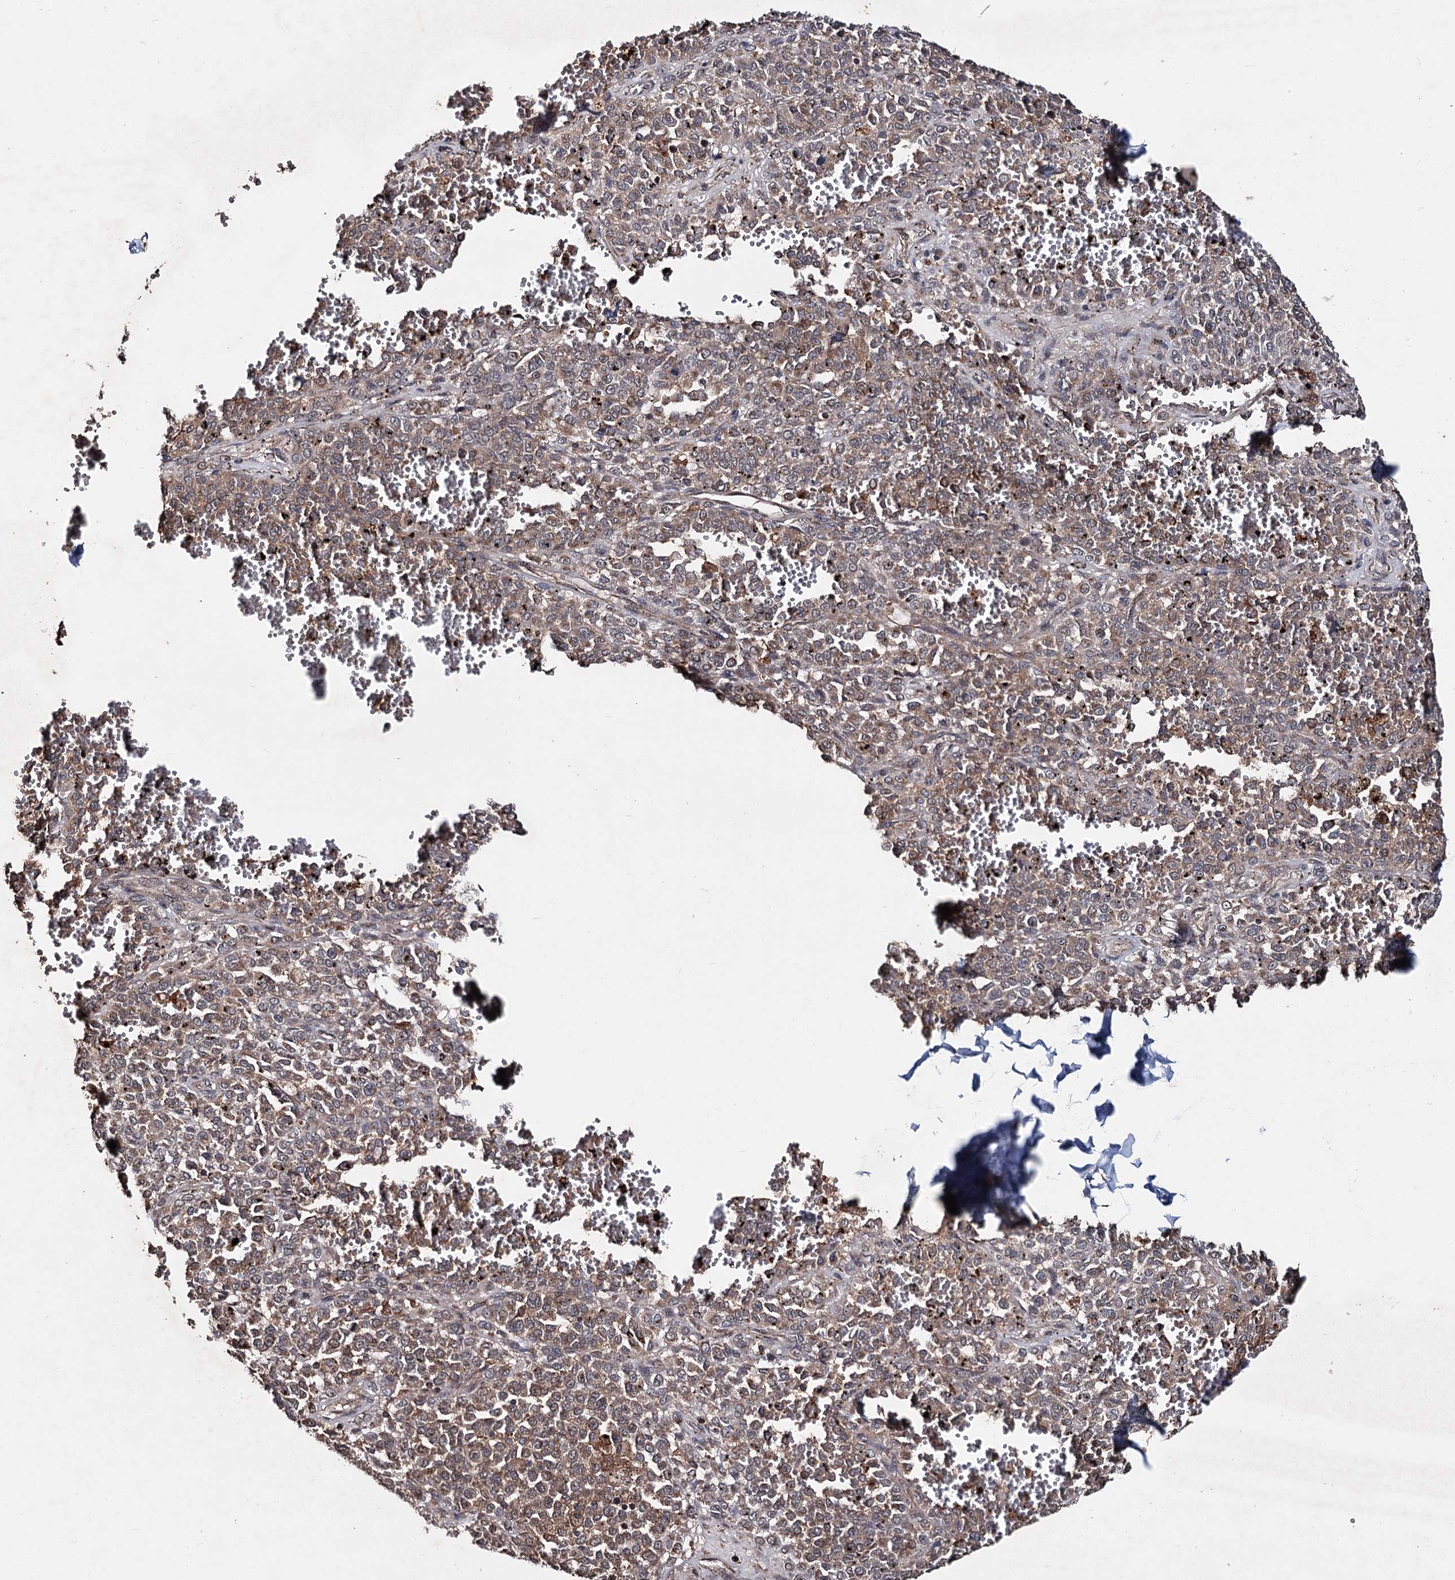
{"staining": {"intensity": "moderate", "quantity": ">75%", "location": "cytoplasmic/membranous"}, "tissue": "melanoma", "cell_type": "Tumor cells", "image_type": "cancer", "snomed": [{"axis": "morphology", "description": "Malignant melanoma, Metastatic site"}, {"axis": "topography", "description": "Pancreas"}], "caption": "Human melanoma stained with a protein marker demonstrates moderate staining in tumor cells.", "gene": "MINDY3", "patient": {"sex": "female", "age": 30}}